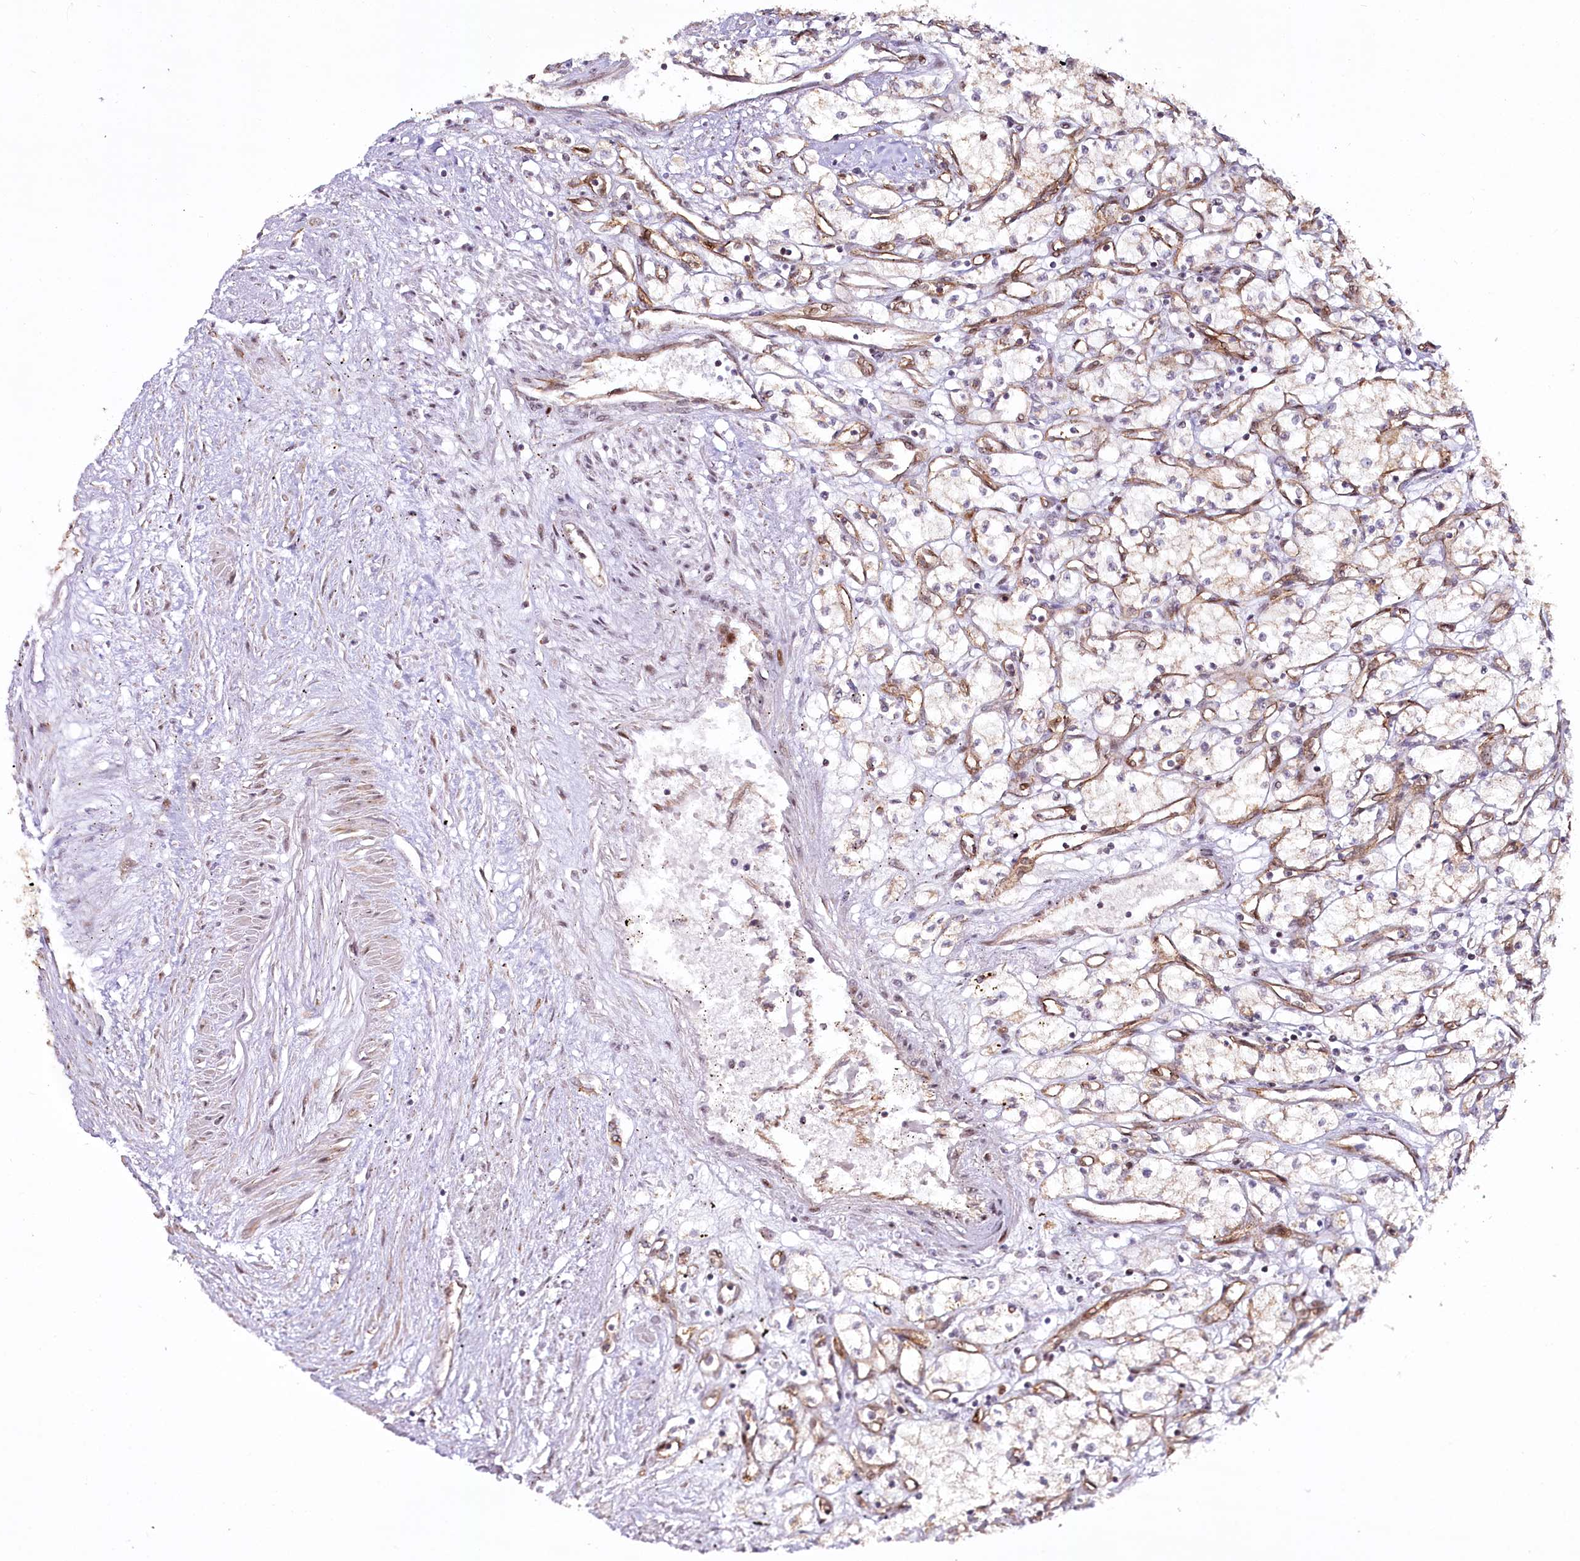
{"staining": {"intensity": "weak", "quantity": "<25%", "location": "cytoplasmic/membranous"}, "tissue": "renal cancer", "cell_type": "Tumor cells", "image_type": "cancer", "snomed": [{"axis": "morphology", "description": "Adenocarcinoma, NOS"}, {"axis": "topography", "description": "Kidney"}], "caption": "Renal adenocarcinoma was stained to show a protein in brown. There is no significant positivity in tumor cells. (DAB (3,3'-diaminobenzidine) IHC visualized using brightfield microscopy, high magnification).", "gene": "COPG1", "patient": {"sex": "male", "age": 59}}